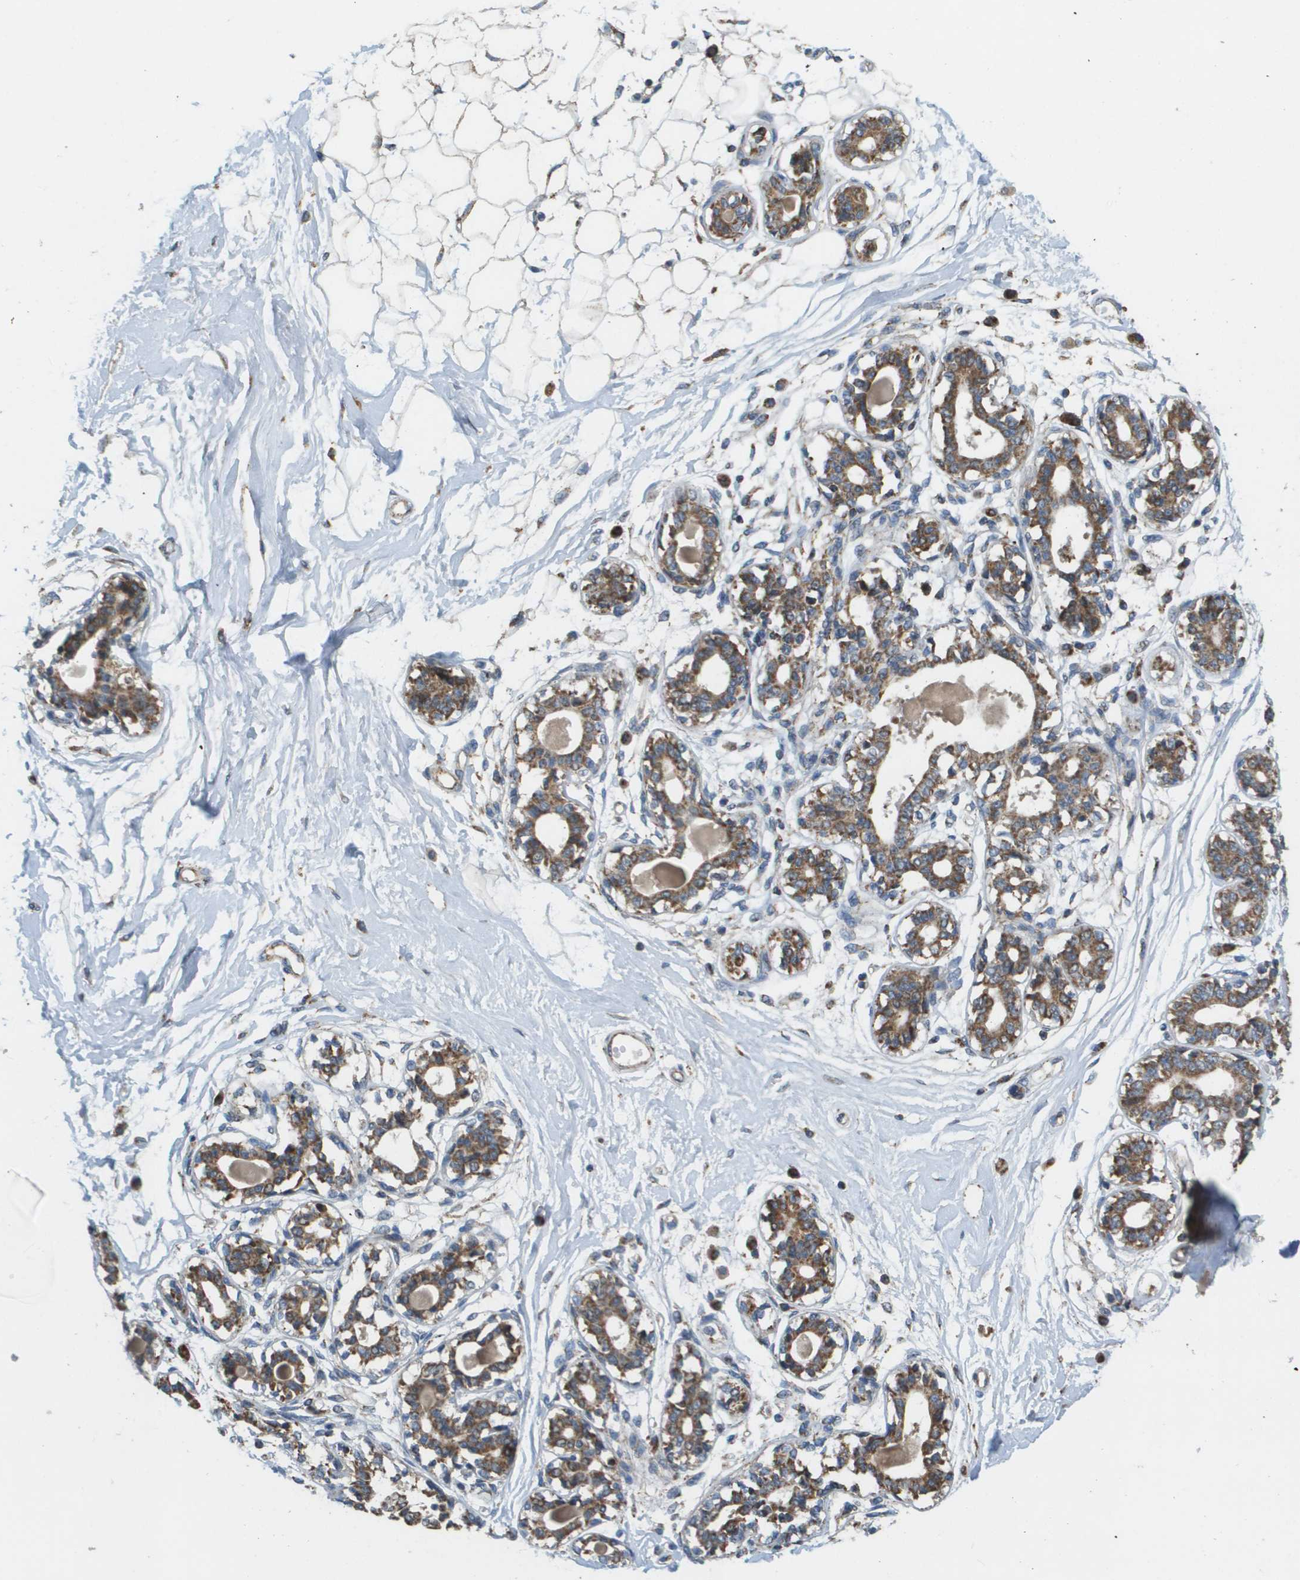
{"staining": {"intensity": "weak", "quantity": ">75%", "location": "cytoplasmic/membranous"}, "tissue": "breast", "cell_type": "Adipocytes", "image_type": "normal", "snomed": [{"axis": "morphology", "description": "Normal tissue, NOS"}, {"axis": "topography", "description": "Breast"}], "caption": "Adipocytes exhibit weak cytoplasmic/membranous staining in approximately >75% of cells in benign breast. The staining is performed using DAB (3,3'-diaminobenzidine) brown chromogen to label protein expression. The nuclei are counter-stained blue using hematoxylin.", "gene": "NRK", "patient": {"sex": "female", "age": 45}}